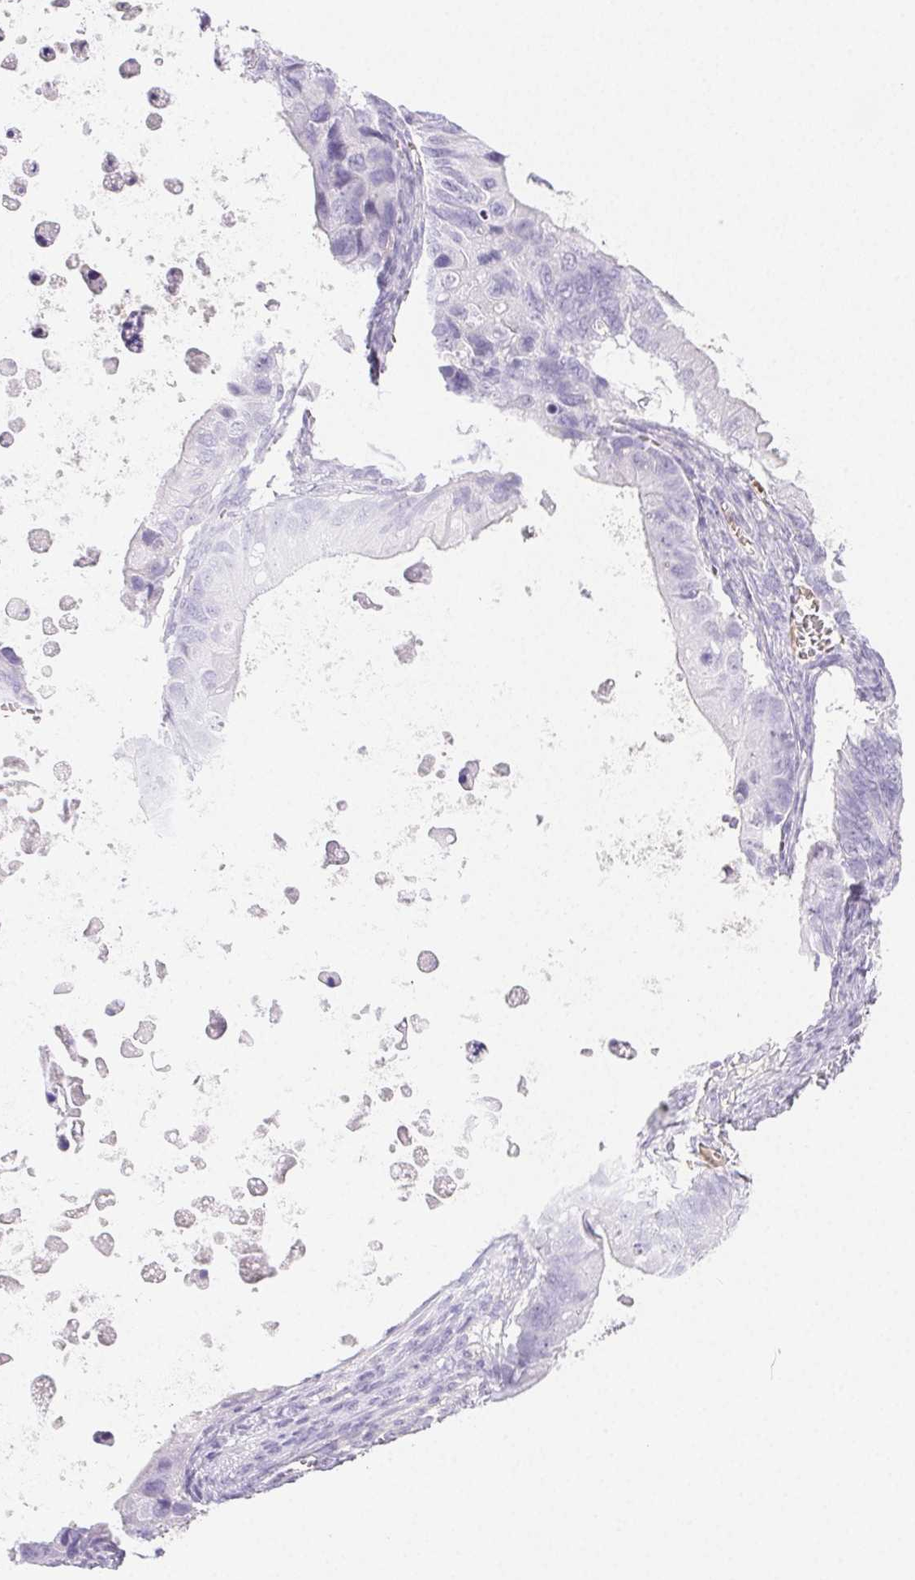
{"staining": {"intensity": "negative", "quantity": "none", "location": "none"}, "tissue": "ovarian cancer", "cell_type": "Tumor cells", "image_type": "cancer", "snomed": [{"axis": "morphology", "description": "Cystadenocarcinoma, mucinous, NOS"}, {"axis": "topography", "description": "Ovary"}], "caption": "Immunohistochemical staining of human ovarian mucinous cystadenocarcinoma shows no significant staining in tumor cells.", "gene": "PADI4", "patient": {"sex": "female", "age": 64}}